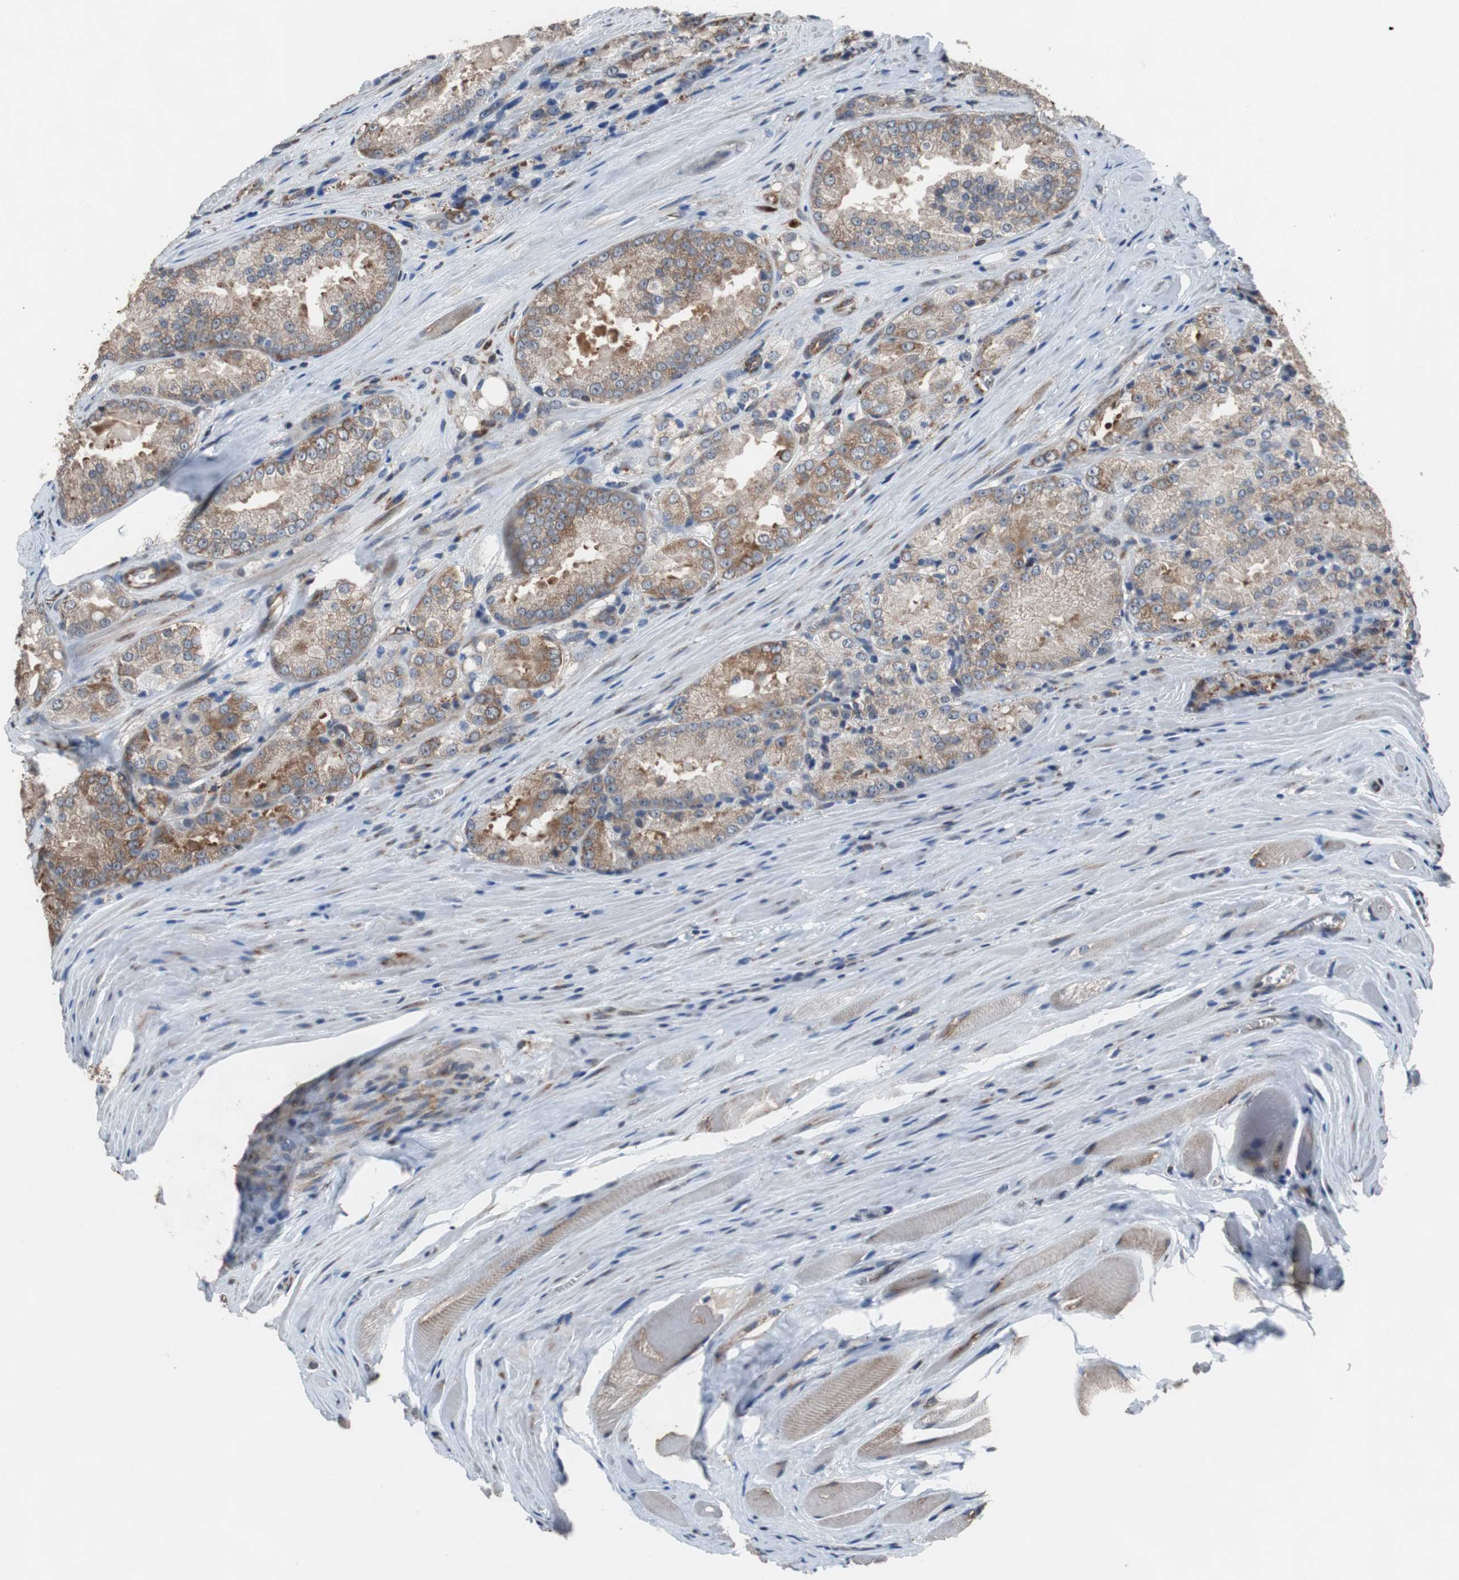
{"staining": {"intensity": "moderate", "quantity": ">75%", "location": "cytoplasmic/membranous"}, "tissue": "prostate cancer", "cell_type": "Tumor cells", "image_type": "cancer", "snomed": [{"axis": "morphology", "description": "Adenocarcinoma, Low grade"}, {"axis": "topography", "description": "Prostate"}], "caption": "Immunohistochemical staining of prostate adenocarcinoma (low-grade) displays moderate cytoplasmic/membranous protein staining in approximately >75% of tumor cells. (Brightfield microscopy of DAB IHC at high magnification).", "gene": "USP10", "patient": {"sex": "male", "age": 64}}